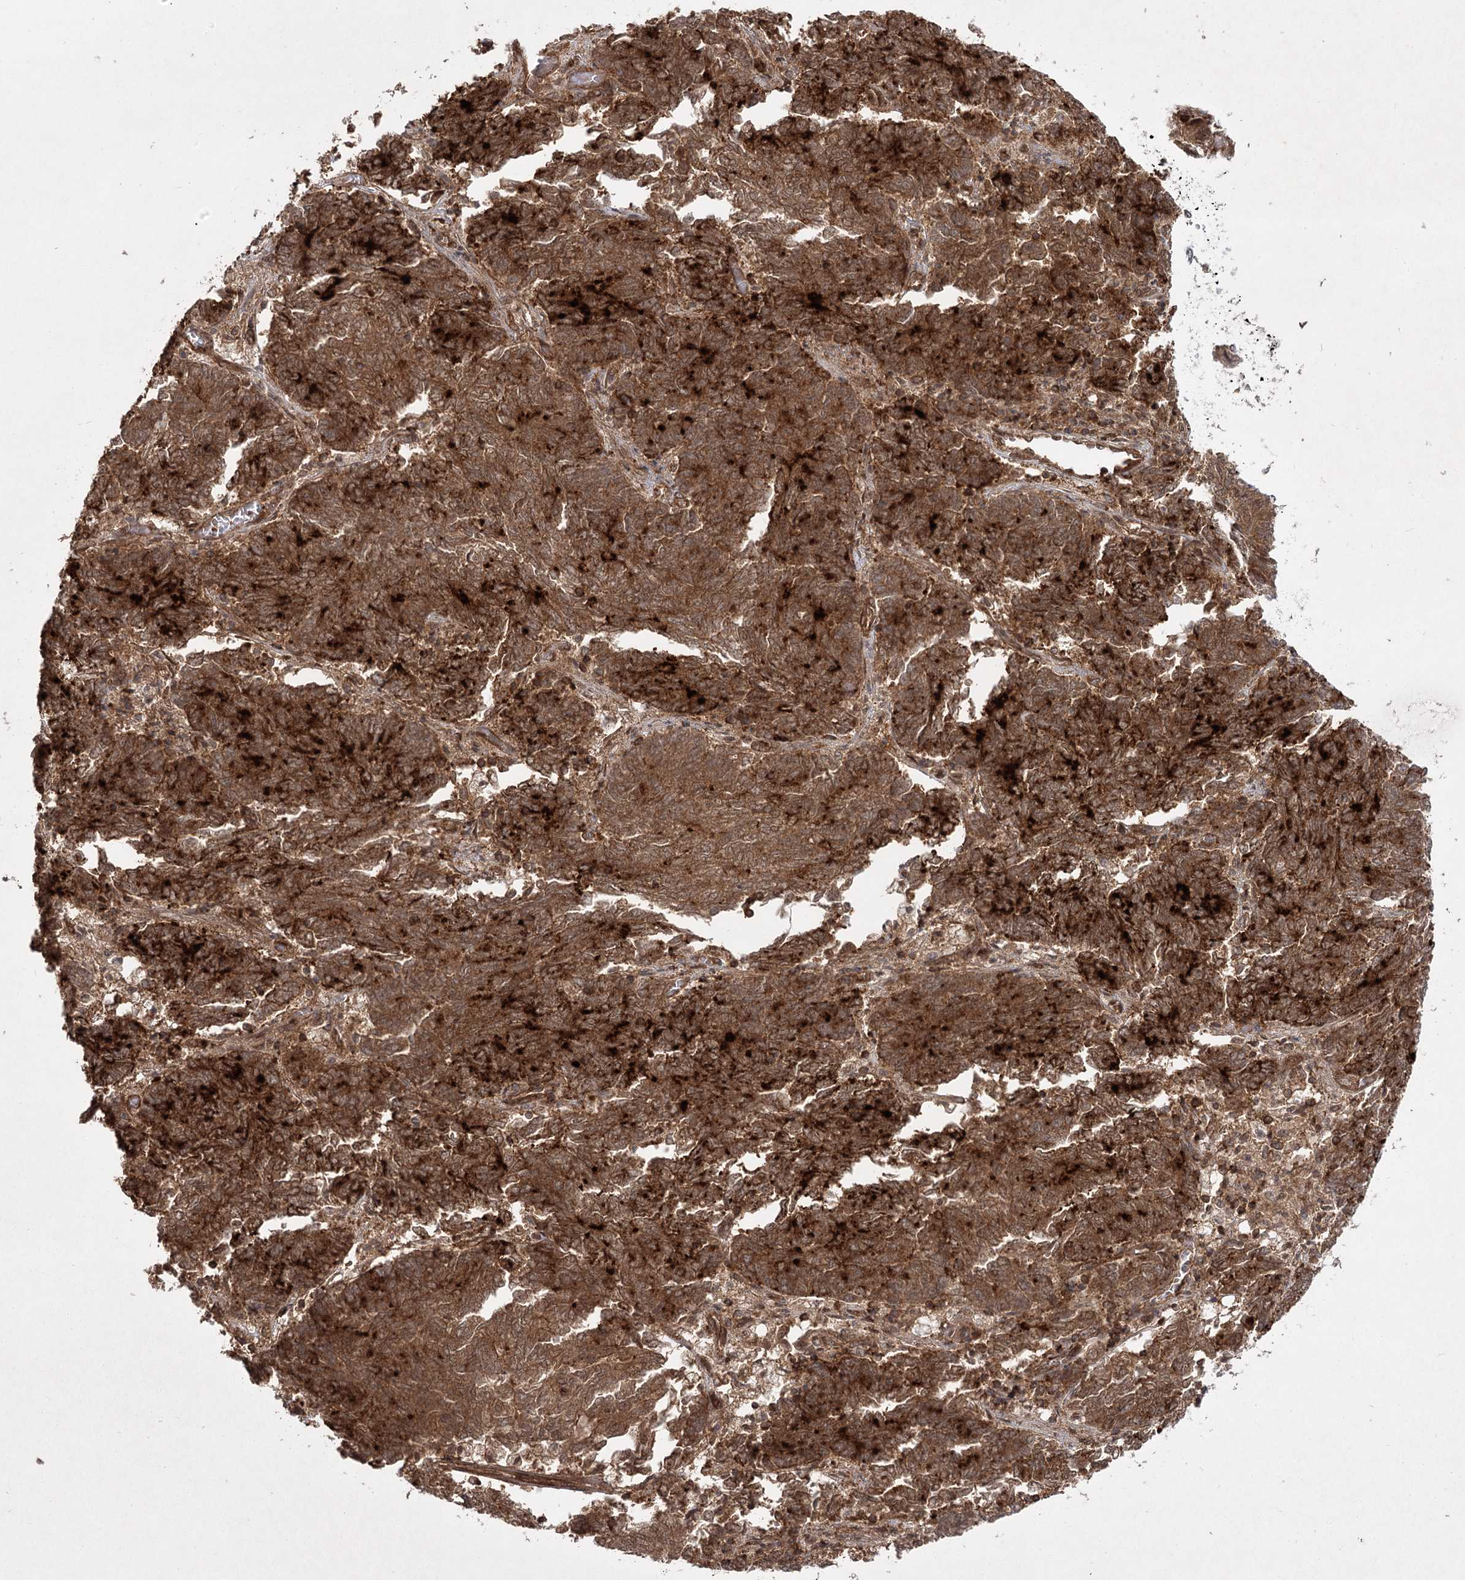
{"staining": {"intensity": "strong", "quantity": ">75%", "location": "cytoplasmic/membranous"}, "tissue": "endometrial cancer", "cell_type": "Tumor cells", "image_type": "cancer", "snomed": [{"axis": "morphology", "description": "Adenocarcinoma, NOS"}, {"axis": "topography", "description": "Endometrium"}], "caption": "A high-resolution photomicrograph shows immunohistochemistry (IHC) staining of adenocarcinoma (endometrial), which demonstrates strong cytoplasmic/membranous positivity in approximately >75% of tumor cells.", "gene": "MDFIC", "patient": {"sex": "female", "age": 80}}